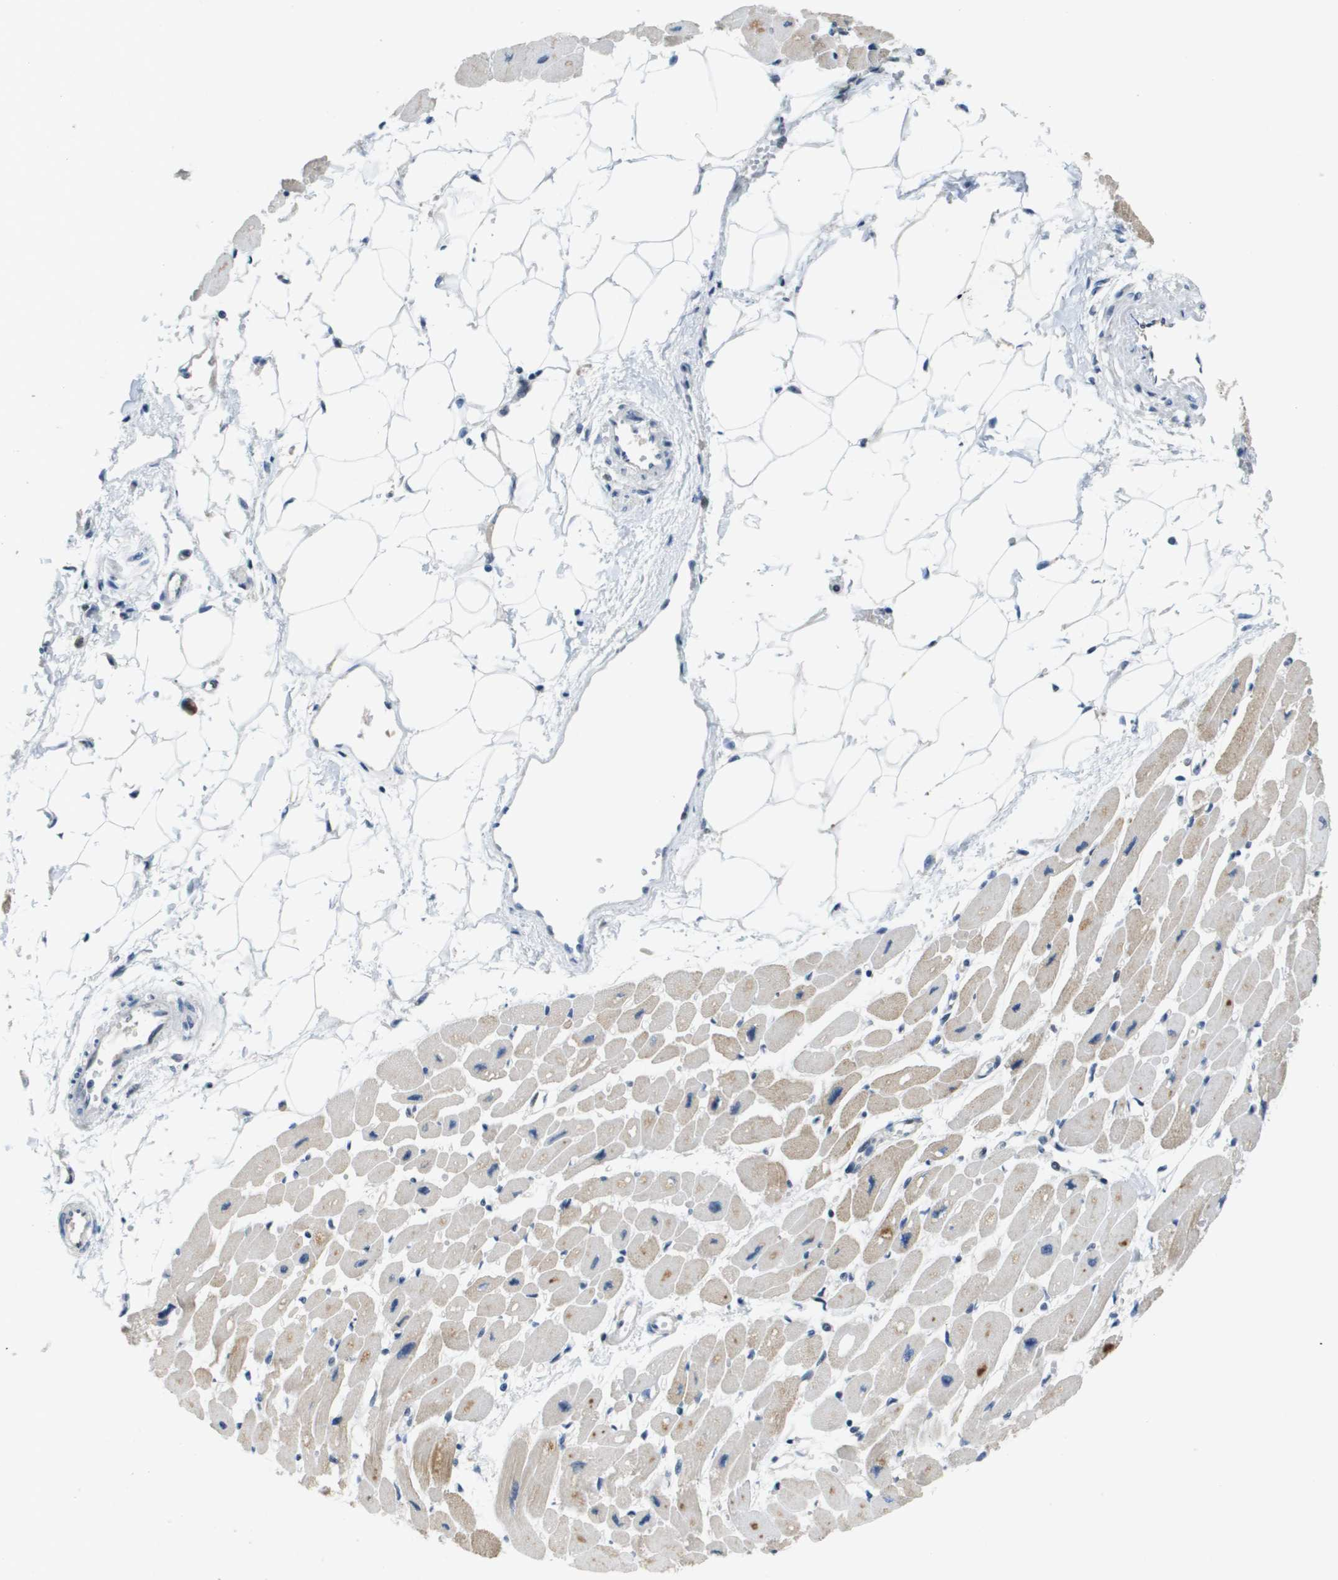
{"staining": {"intensity": "weak", "quantity": "<25%", "location": "cytoplasmic/membranous"}, "tissue": "heart muscle", "cell_type": "Cardiomyocytes", "image_type": "normal", "snomed": [{"axis": "morphology", "description": "Normal tissue, NOS"}, {"axis": "topography", "description": "Heart"}], "caption": "The immunohistochemistry (IHC) micrograph has no significant positivity in cardiomyocytes of heart muscle.", "gene": "EP400", "patient": {"sex": "female", "age": 54}}